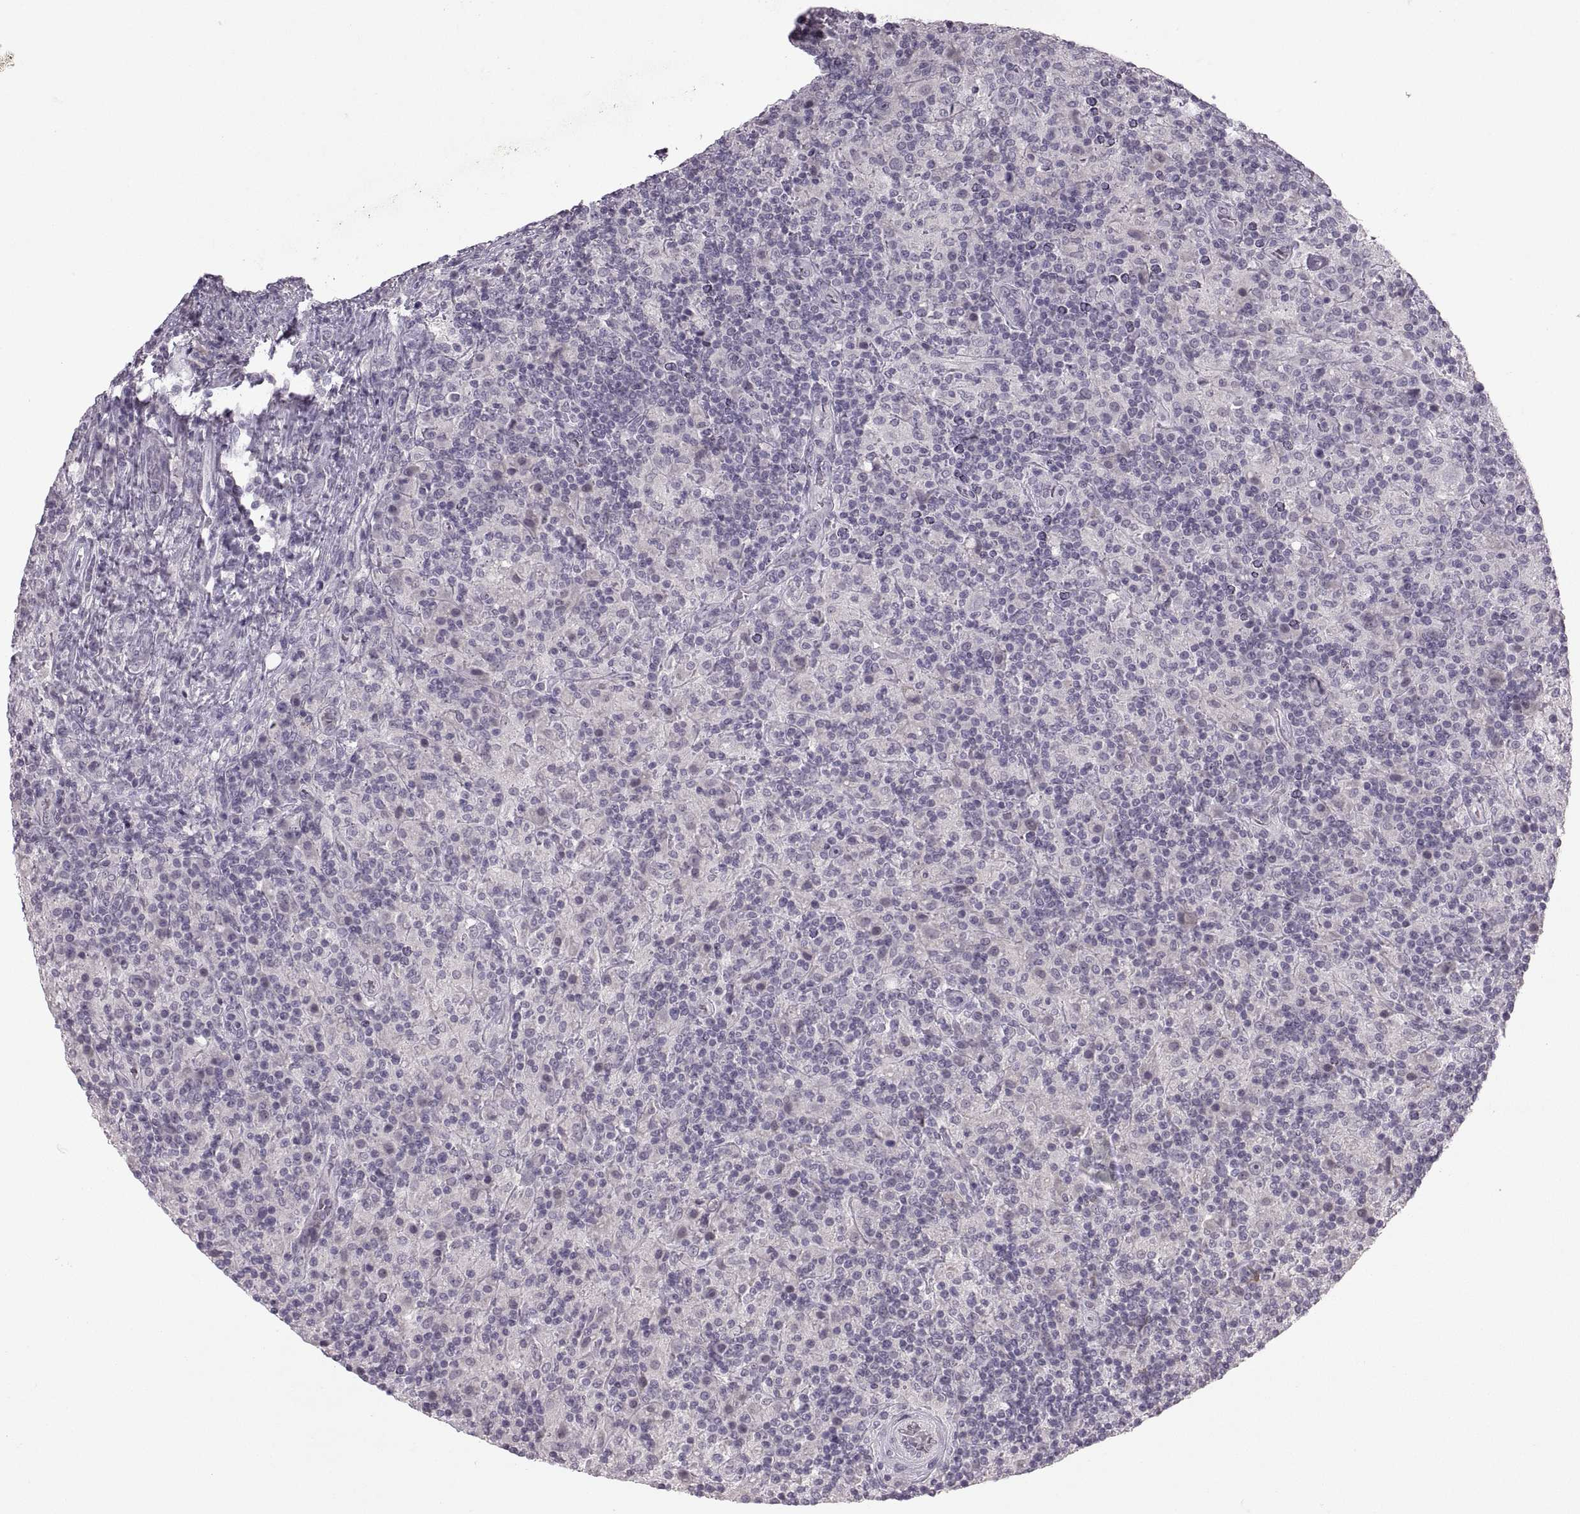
{"staining": {"intensity": "negative", "quantity": "none", "location": "none"}, "tissue": "lymphoma", "cell_type": "Tumor cells", "image_type": "cancer", "snomed": [{"axis": "morphology", "description": "Hodgkin's disease, NOS"}, {"axis": "topography", "description": "Lymph node"}], "caption": "The micrograph exhibits no significant expression in tumor cells of Hodgkin's disease.", "gene": "MGAT4D", "patient": {"sex": "male", "age": 70}}